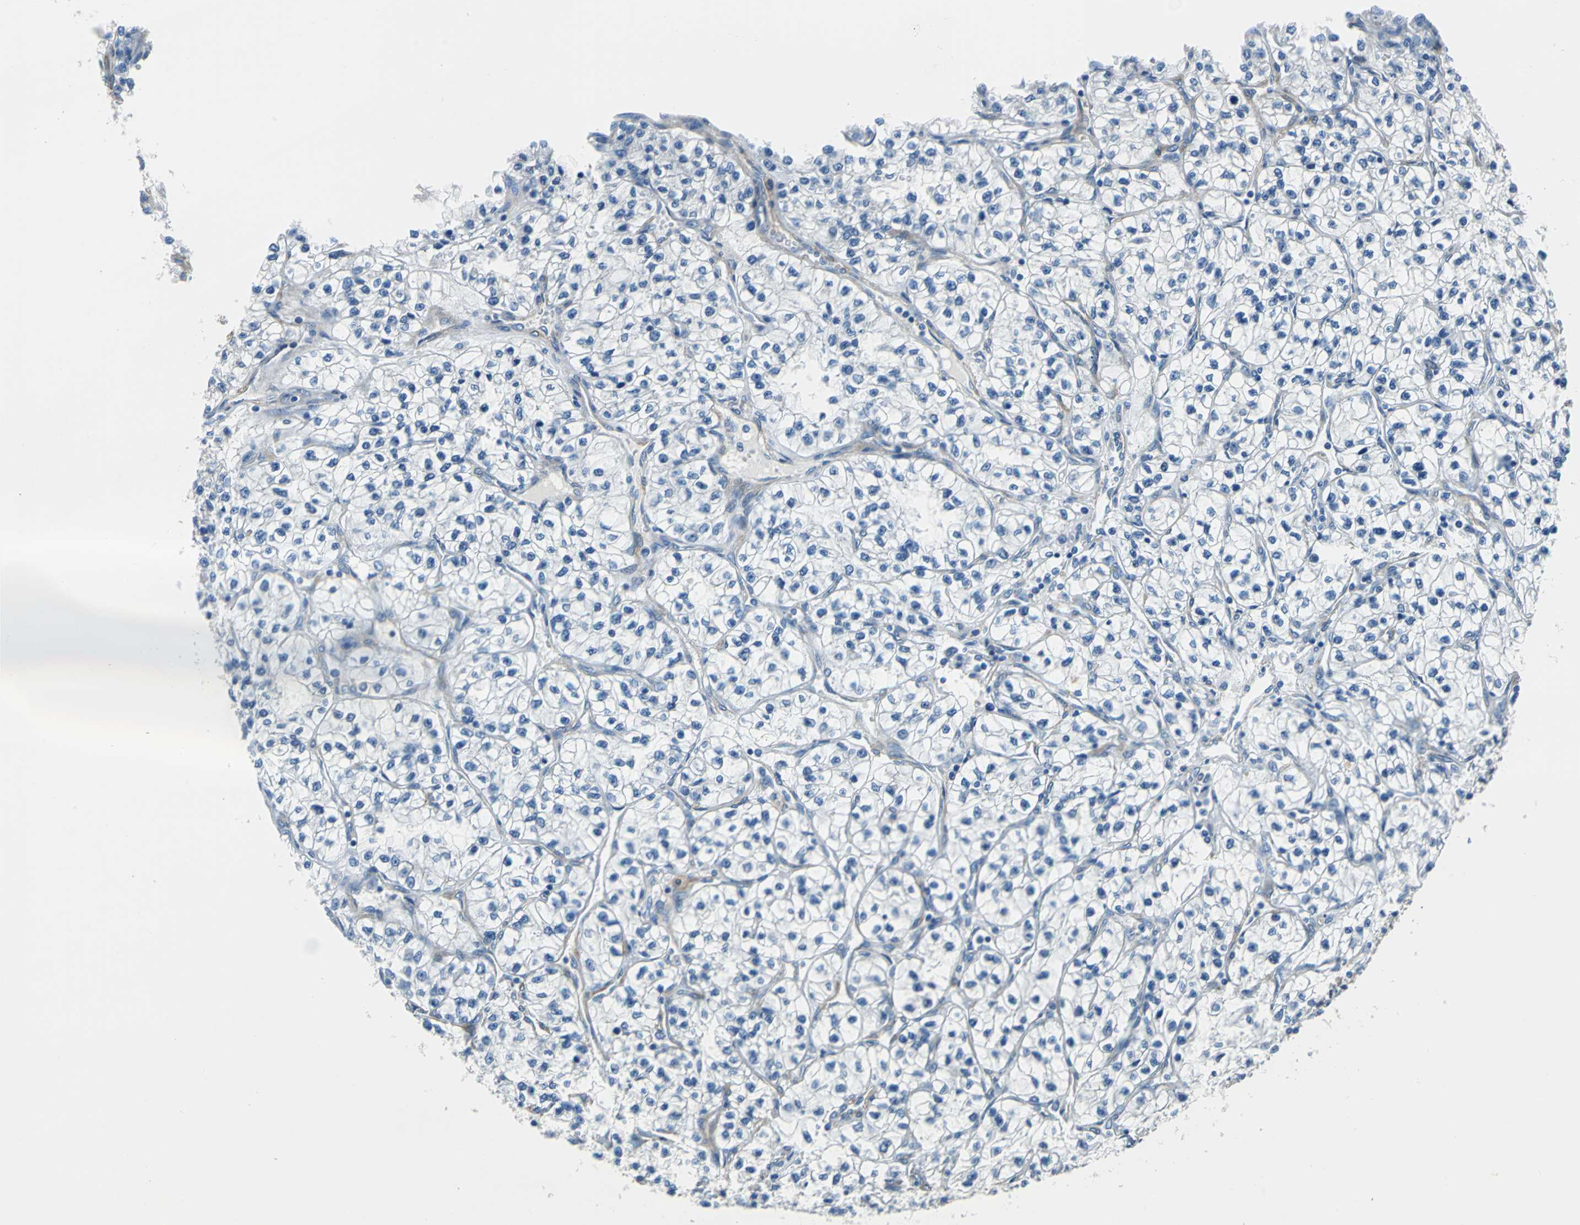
{"staining": {"intensity": "negative", "quantity": "none", "location": "none"}, "tissue": "renal cancer", "cell_type": "Tumor cells", "image_type": "cancer", "snomed": [{"axis": "morphology", "description": "Adenocarcinoma, NOS"}, {"axis": "topography", "description": "Kidney"}], "caption": "This is a micrograph of immunohistochemistry staining of renal cancer, which shows no staining in tumor cells. (Brightfield microscopy of DAB immunohistochemistry at high magnification).", "gene": "AKAP12", "patient": {"sex": "female", "age": 57}}